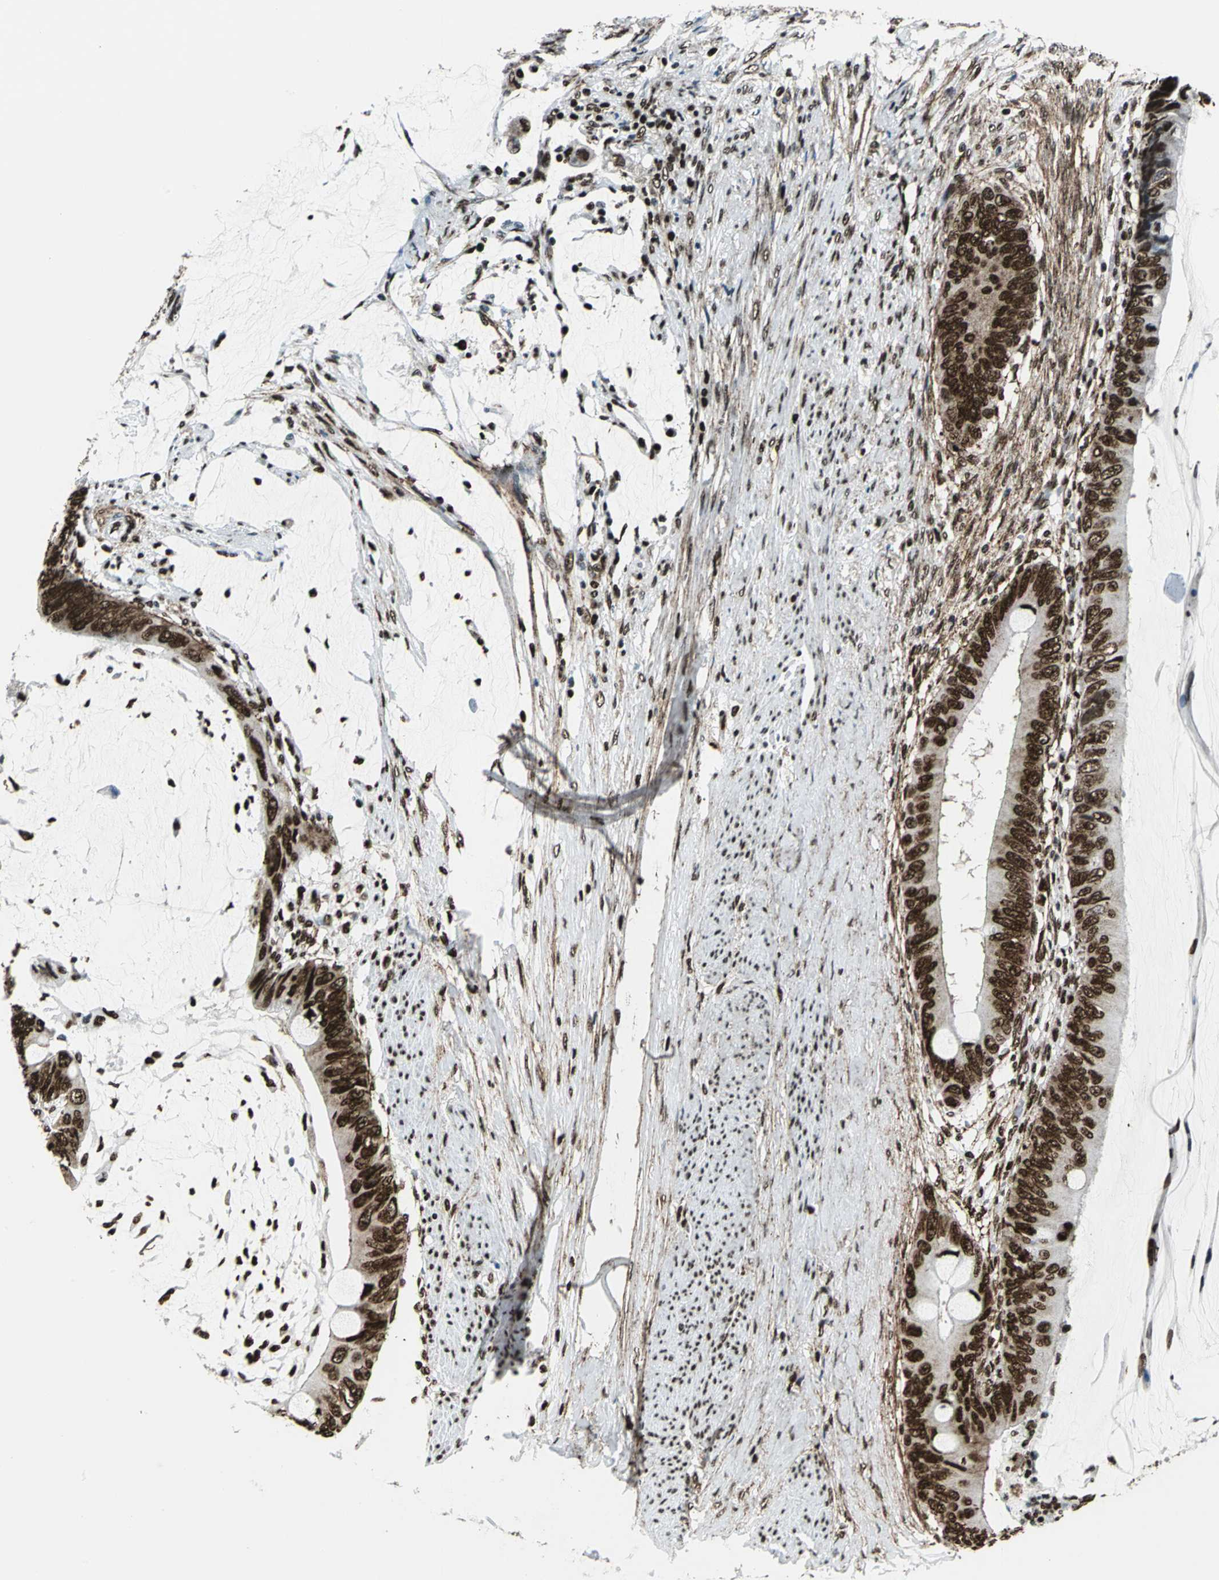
{"staining": {"intensity": "strong", "quantity": ">75%", "location": "nuclear"}, "tissue": "colorectal cancer", "cell_type": "Tumor cells", "image_type": "cancer", "snomed": [{"axis": "morphology", "description": "Normal tissue, NOS"}, {"axis": "morphology", "description": "Adenocarcinoma, NOS"}, {"axis": "topography", "description": "Rectum"}, {"axis": "topography", "description": "Peripheral nerve tissue"}], "caption": "This is a photomicrograph of immunohistochemistry staining of colorectal cancer, which shows strong expression in the nuclear of tumor cells.", "gene": "APEX1", "patient": {"sex": "female", "age": 77}}